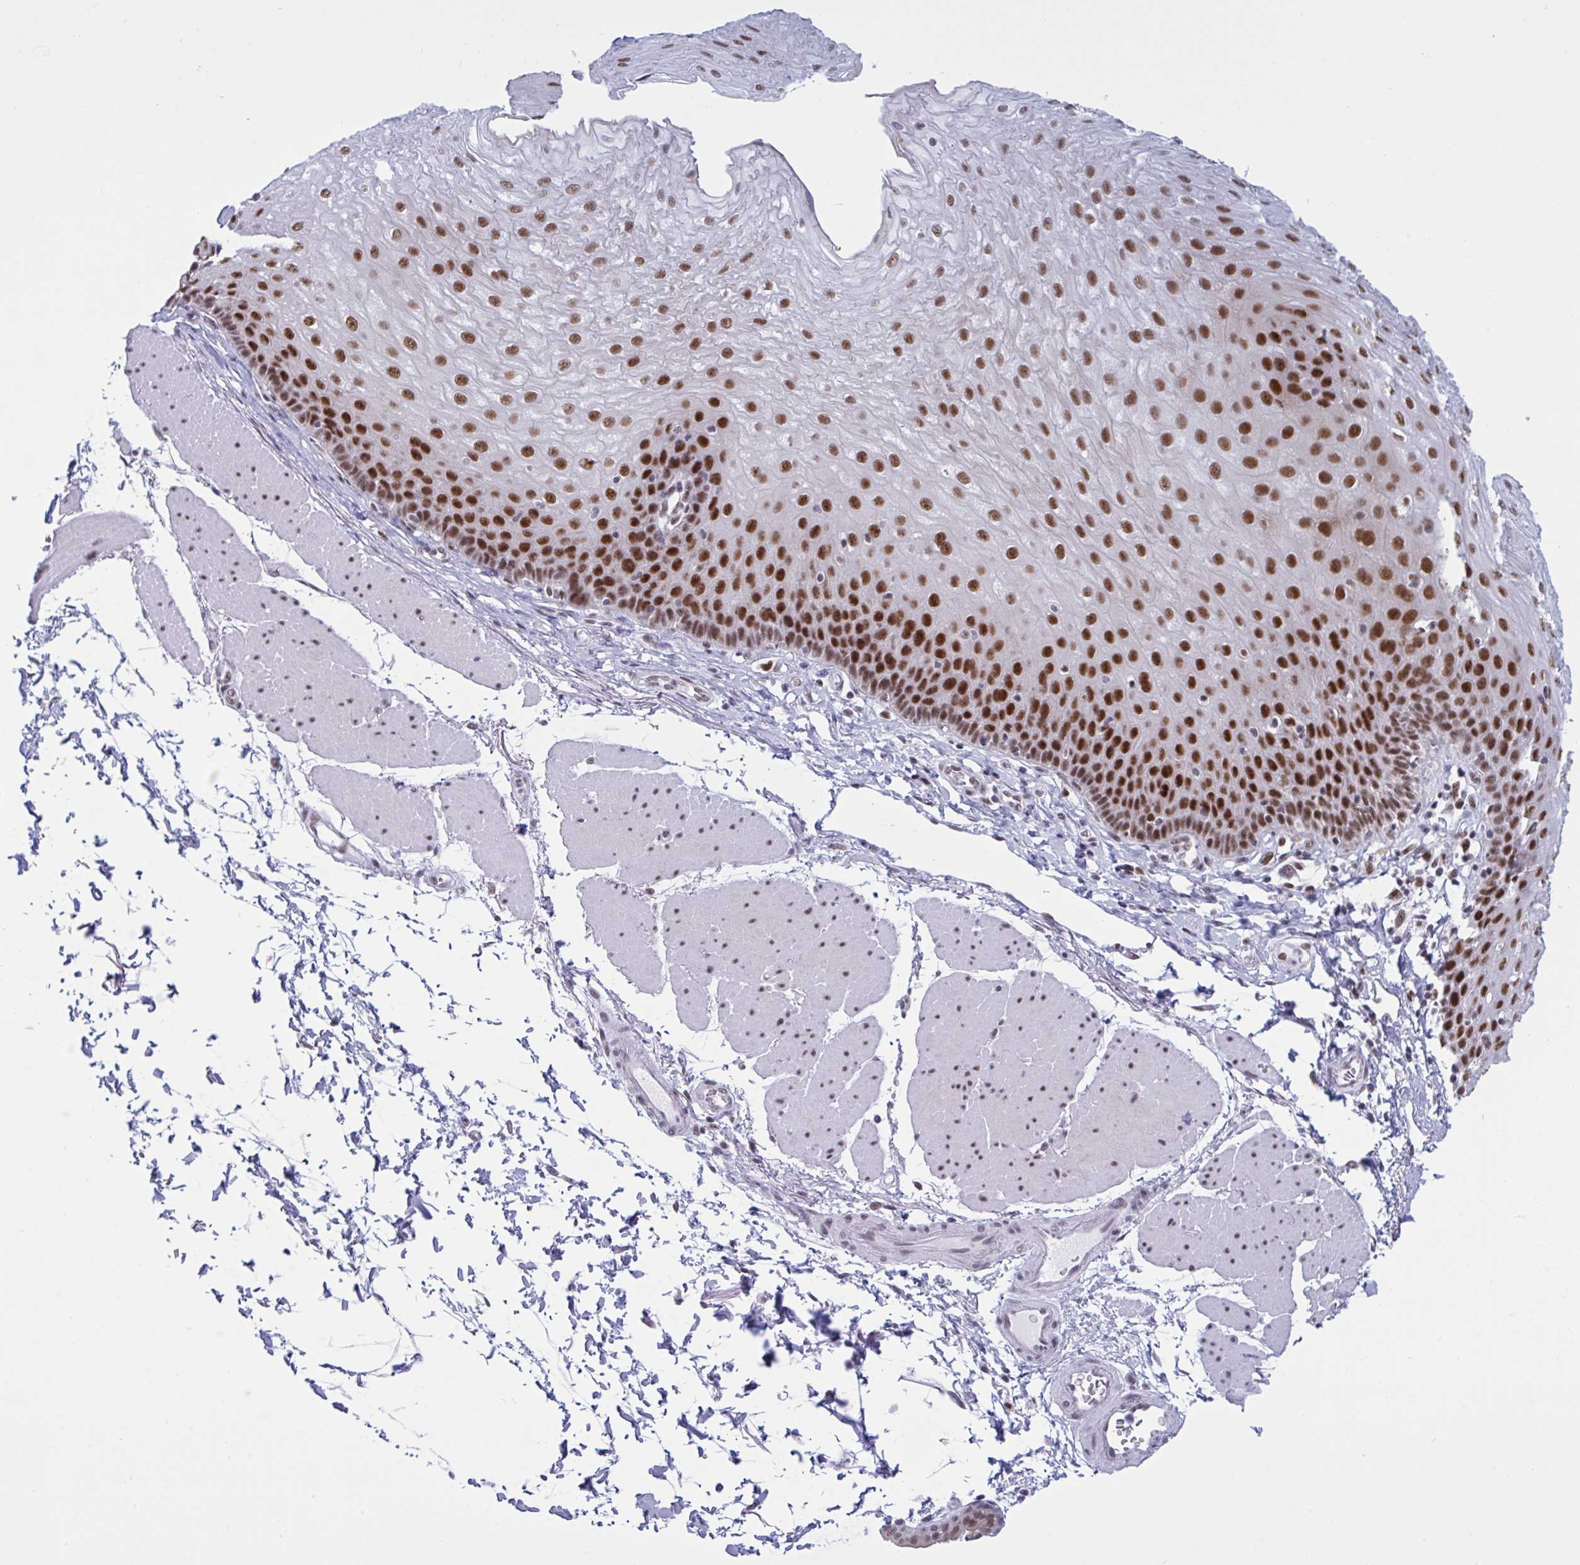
{"staining": {"intensity": "strong", "quantity": ">75%", "location": "nuclear"}, "tissue": "esophagus", "cell_type": "Squamous epithelial cells", "image_type": "normal", "snomed": [{"axis": "morphology", "description": "Normal tissue, NOS"}, {"axis": "topography", "description": "Esophagus"}], "caption": "The photomicrograph demonstrates staining of benign esophagus, revealing strong nuclear protein staining (brown color) within squamous epithelial cells. (Brightfield microscopy of DAB IHC at high magnification).", "gene": "PPP1R10", "patient": {"sex": "female", "age": 81}}